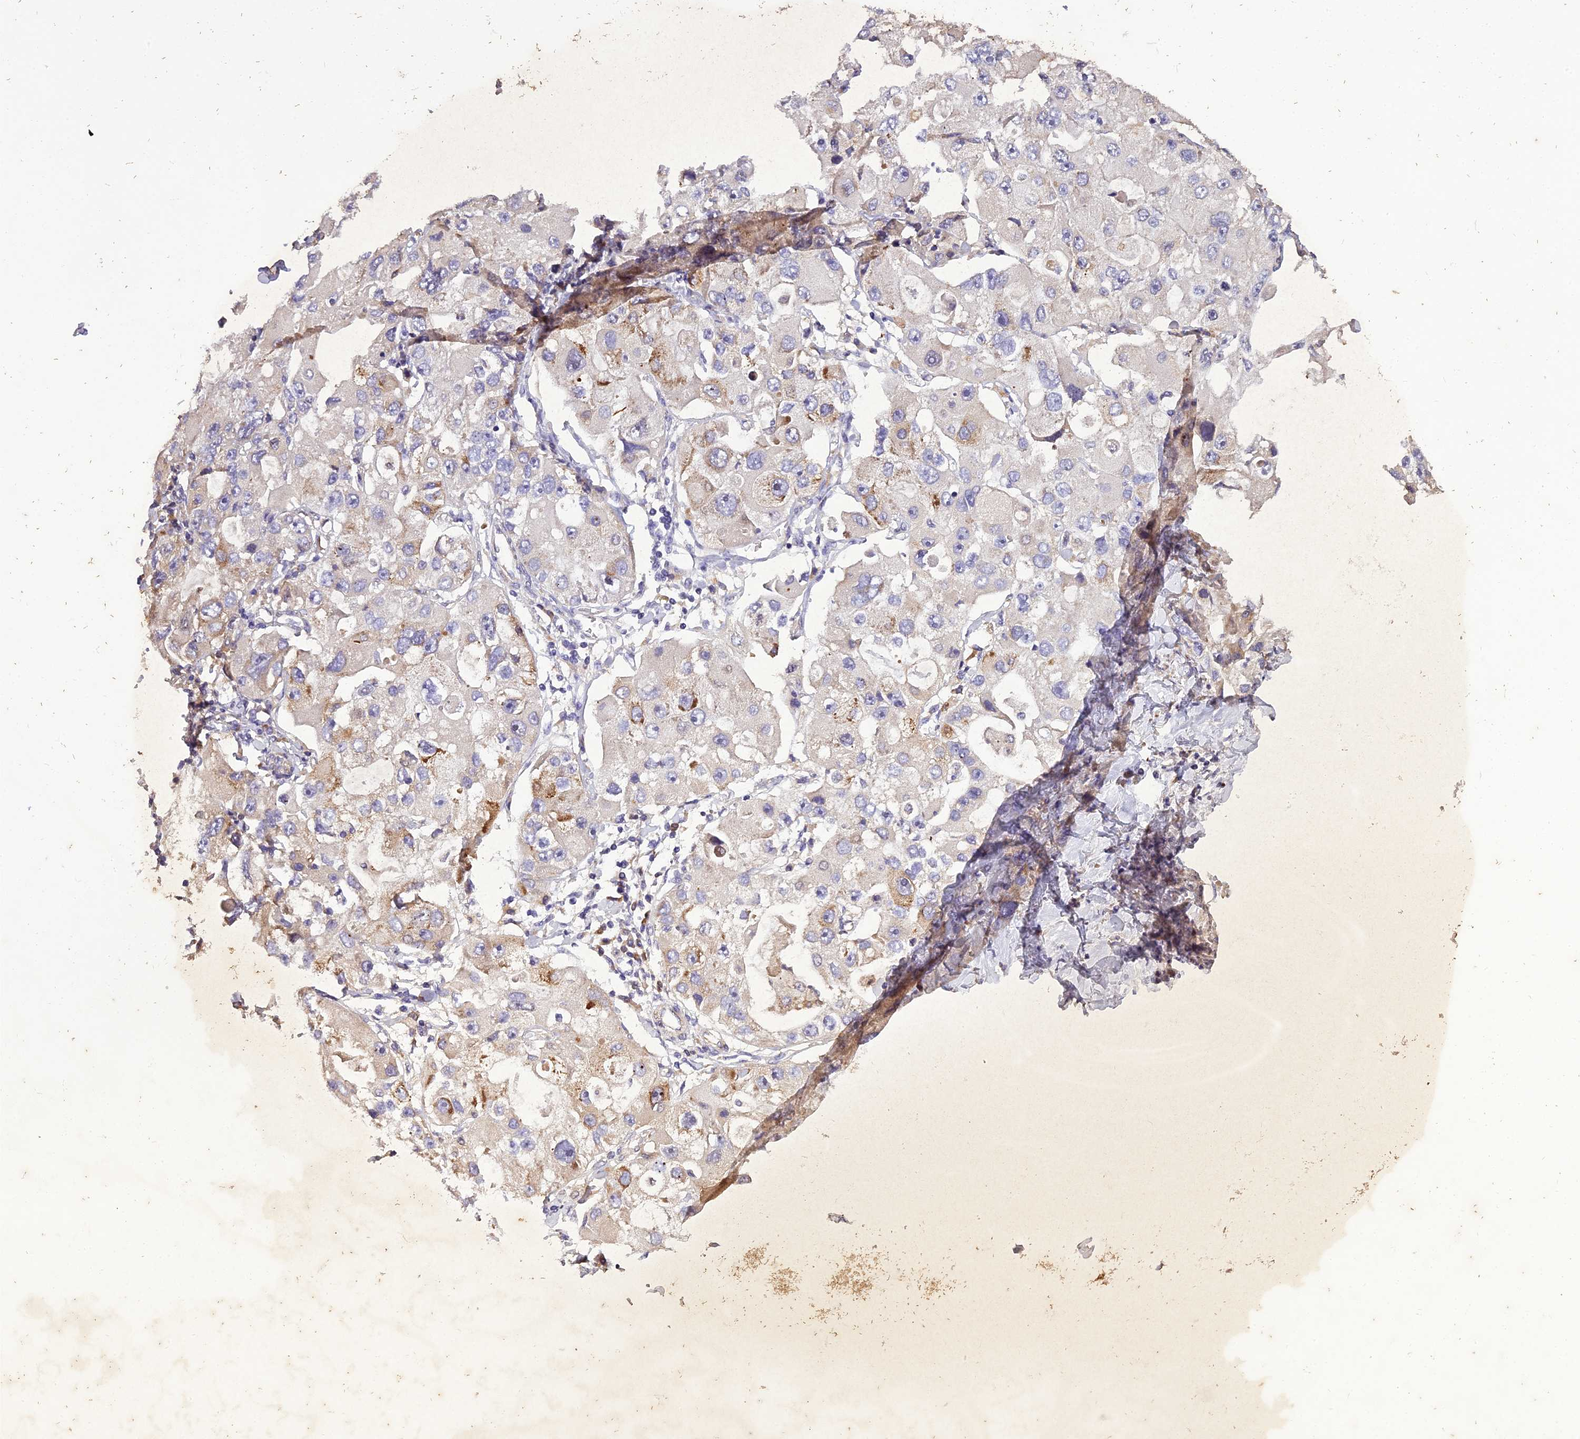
{"staining": {"intensity": "moderate", "quantity": "<25%", "location": "cytoplasmic/membranous"}, "tissue": "lung cancer", "cell_type": "Tumor cells", "image_type": "cancer", "snomed": [{"axis": "morphology", "description": "Adenocarcinoma, NOS"}, {"axis": "topography", "description": "Lung"}], "caption": "Immunohistochemistry (DAB) staining of human lung cancer (adenocarcinoma) exhibits moderate cytoplasmic/membranous protein staining in approximately <25% of tumor cells.", "gene": "CENPL", "patient": {"sex": "female", "age": 54}}